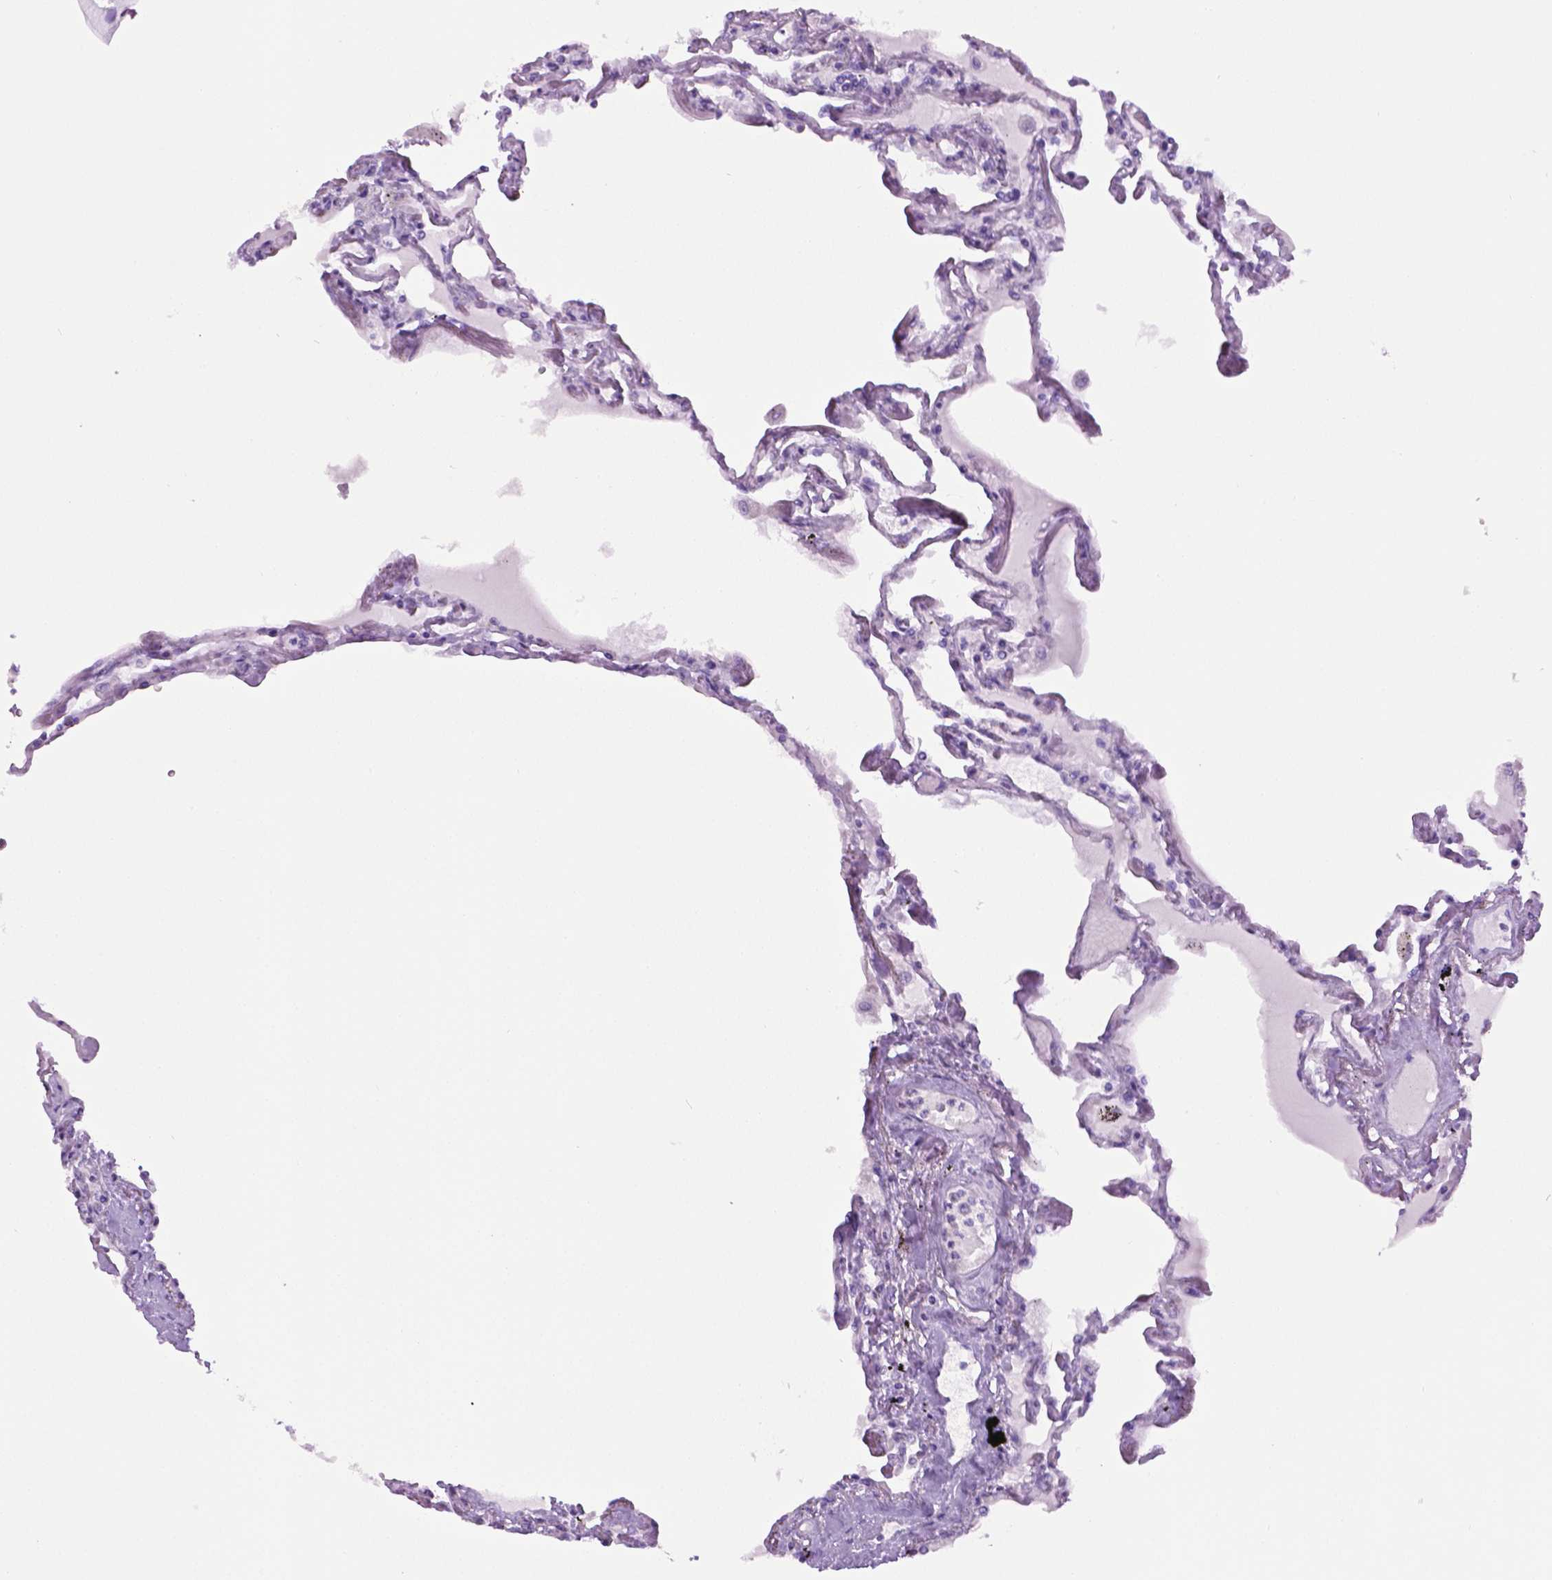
{"staining": {"intensity": "negative", "quantity": "none", "location": "none"}, "tissue": "lung", "cell_type": "Alveolar cells", "image_type": "normal", "snomed": [{"axis": "morphology", "description": "Normal tissue, NOS"}, {"axis": "morphology", "description": "Adenocarcinoma, NOS"}, {"axis": "topography", "description": "Cartilage tissue"}, {"axis": "topography", "description": "Lung"}], "caption": "Photomicrograph shows no protein staining in alveolar cells of normal lung.", "gene": "LELP1", "patient": {"sex": "female", "age": 67}}